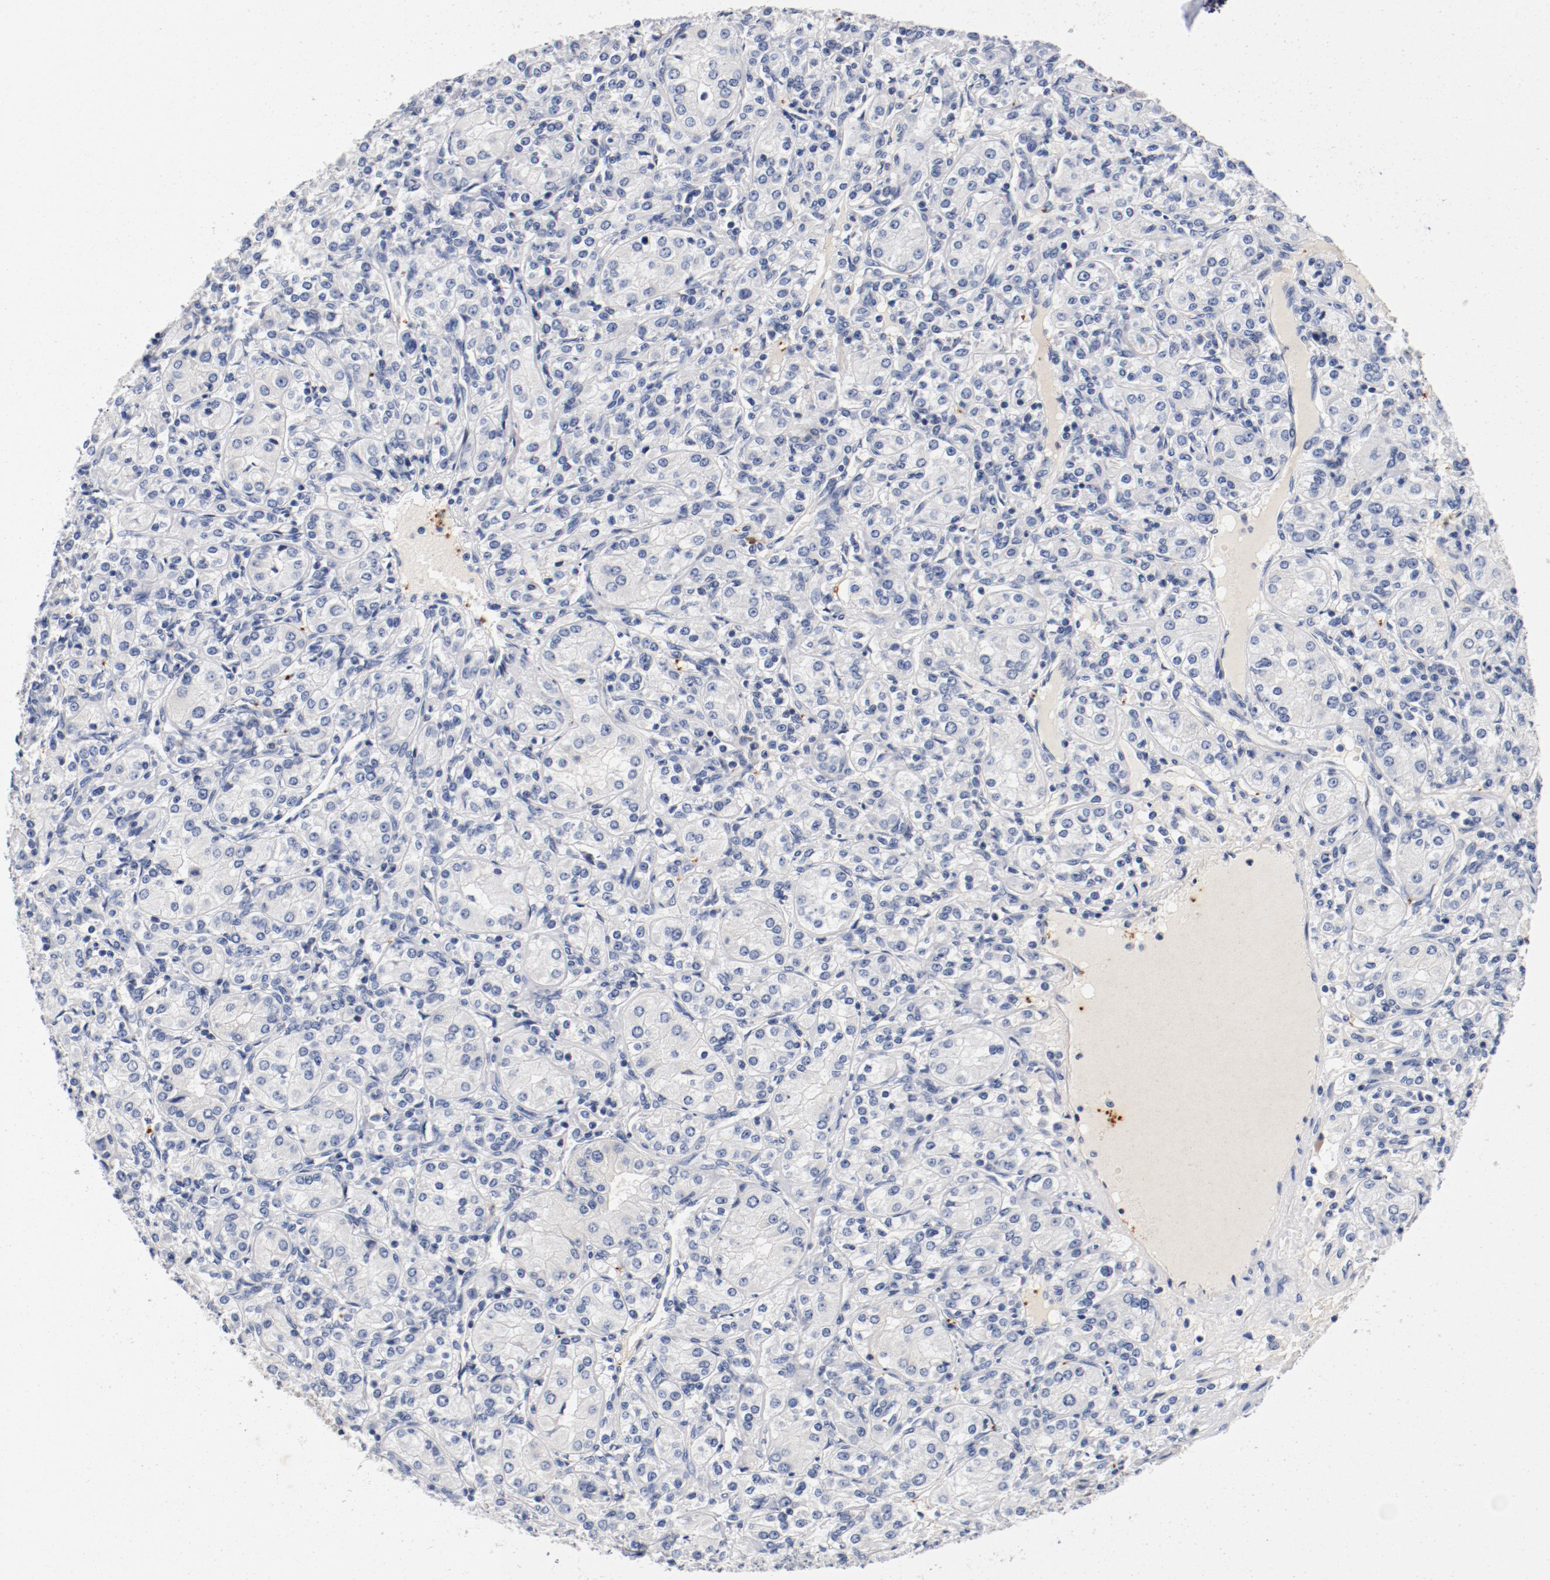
{"staining": {"intensity": "negative", "quantity": "none", "location": "none"}, "tissue": "renal cancer", "cell_type": "Tumor cells", "image_type": "cancer", "snomed": [{"axis": "morphology", "description": "Adenocarcinoma, NOS"}, {"axis": "topography", "description": "Kidney"}], "caption": "DAB (3,3'-diaminobenzidine) immunohistochemical staining of human renal adenocarcinoma exhibits no significant staining in tumor cells. (DAB (3,3'-diaminobenzidine) immunohistochemistry (IHC) with hematoxylin counter stain).", "gene": "PIM1", "patient": {"sex": "male", "age": 77}}